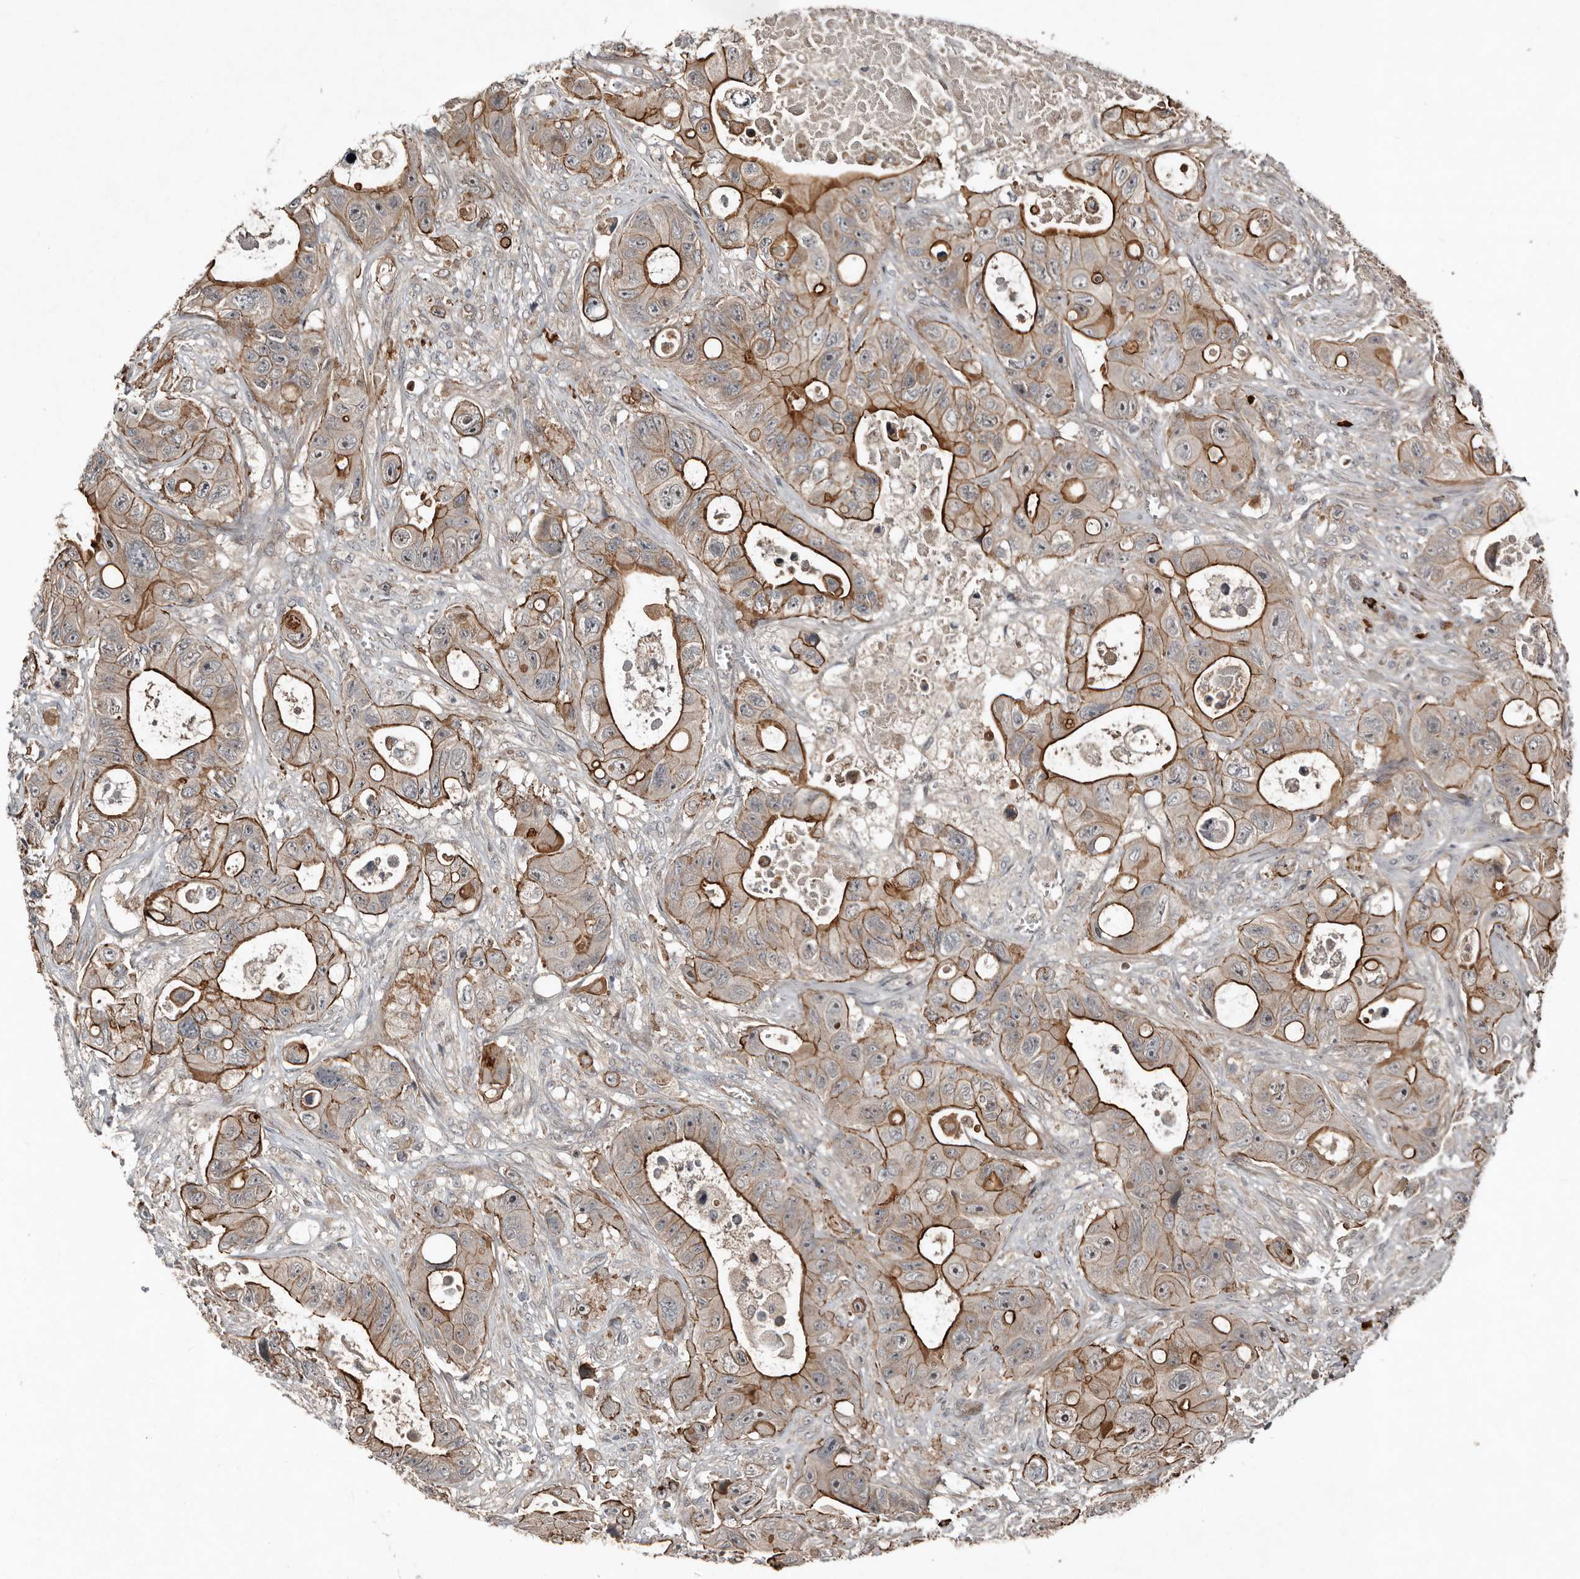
{"staining": {"intensity": "strong", "quantity": "25%-75%", "location": "cytoplasmic/membranous"}, "tissue": "colorectal cancer", "cell_type": "Tumor cells", "image_type": "cancer", "snomed": [{"axis": "morphology", "description": "Adenocarcinoma, NOS"}, {"axis": "topography", "description": "Colon"}], "caption": "Strong cytoplasmic/membranous expression is identified in approximately 25%-75% of tumor cells in colorectal cancer. (brown staining indicates protein expression, while blue staining denotes nuclei).", "gene": "TEAD3", "patient": {"sex": "female", "age": 46}}